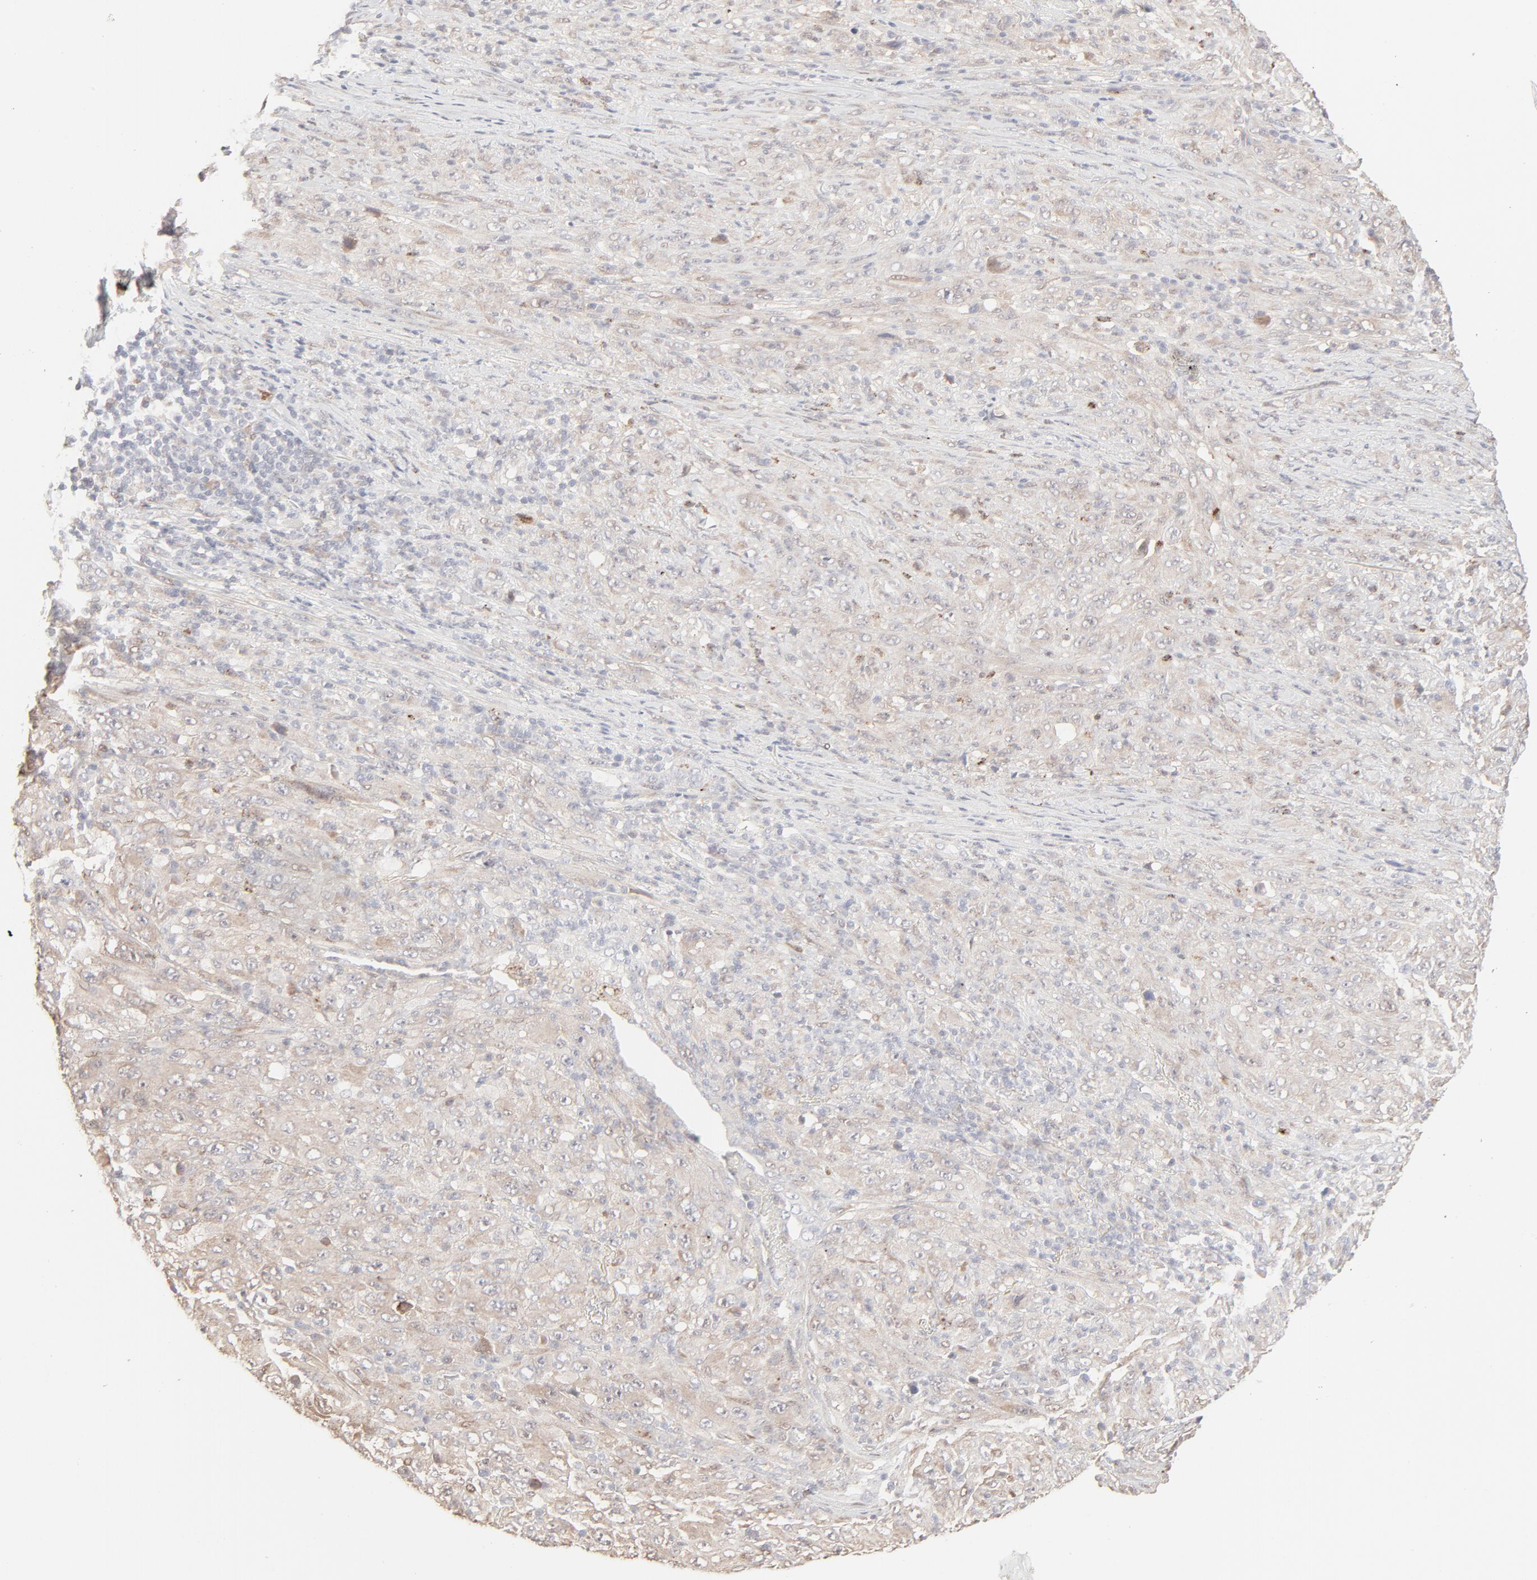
{"staining": {"intensity": "negative", "quantity": "none", "location": "none"}, "tissue": "melanoma", "cell_type": "Tumor cells", "image_type": "cancer", "snomed": [{"axis": "morphology", "description": "Malignant melanoma, Metastatic site"}, {"axis": "topography", "description": "Skin"}], "caption": "IHC of malignant melanoma (metastatic site) displays no positivity in tumor cells. (Brightfield microscopy of DAB IHC at high magnification).", "gene": "LGALS2", "patient": {"sex": "female", "age": 56}}